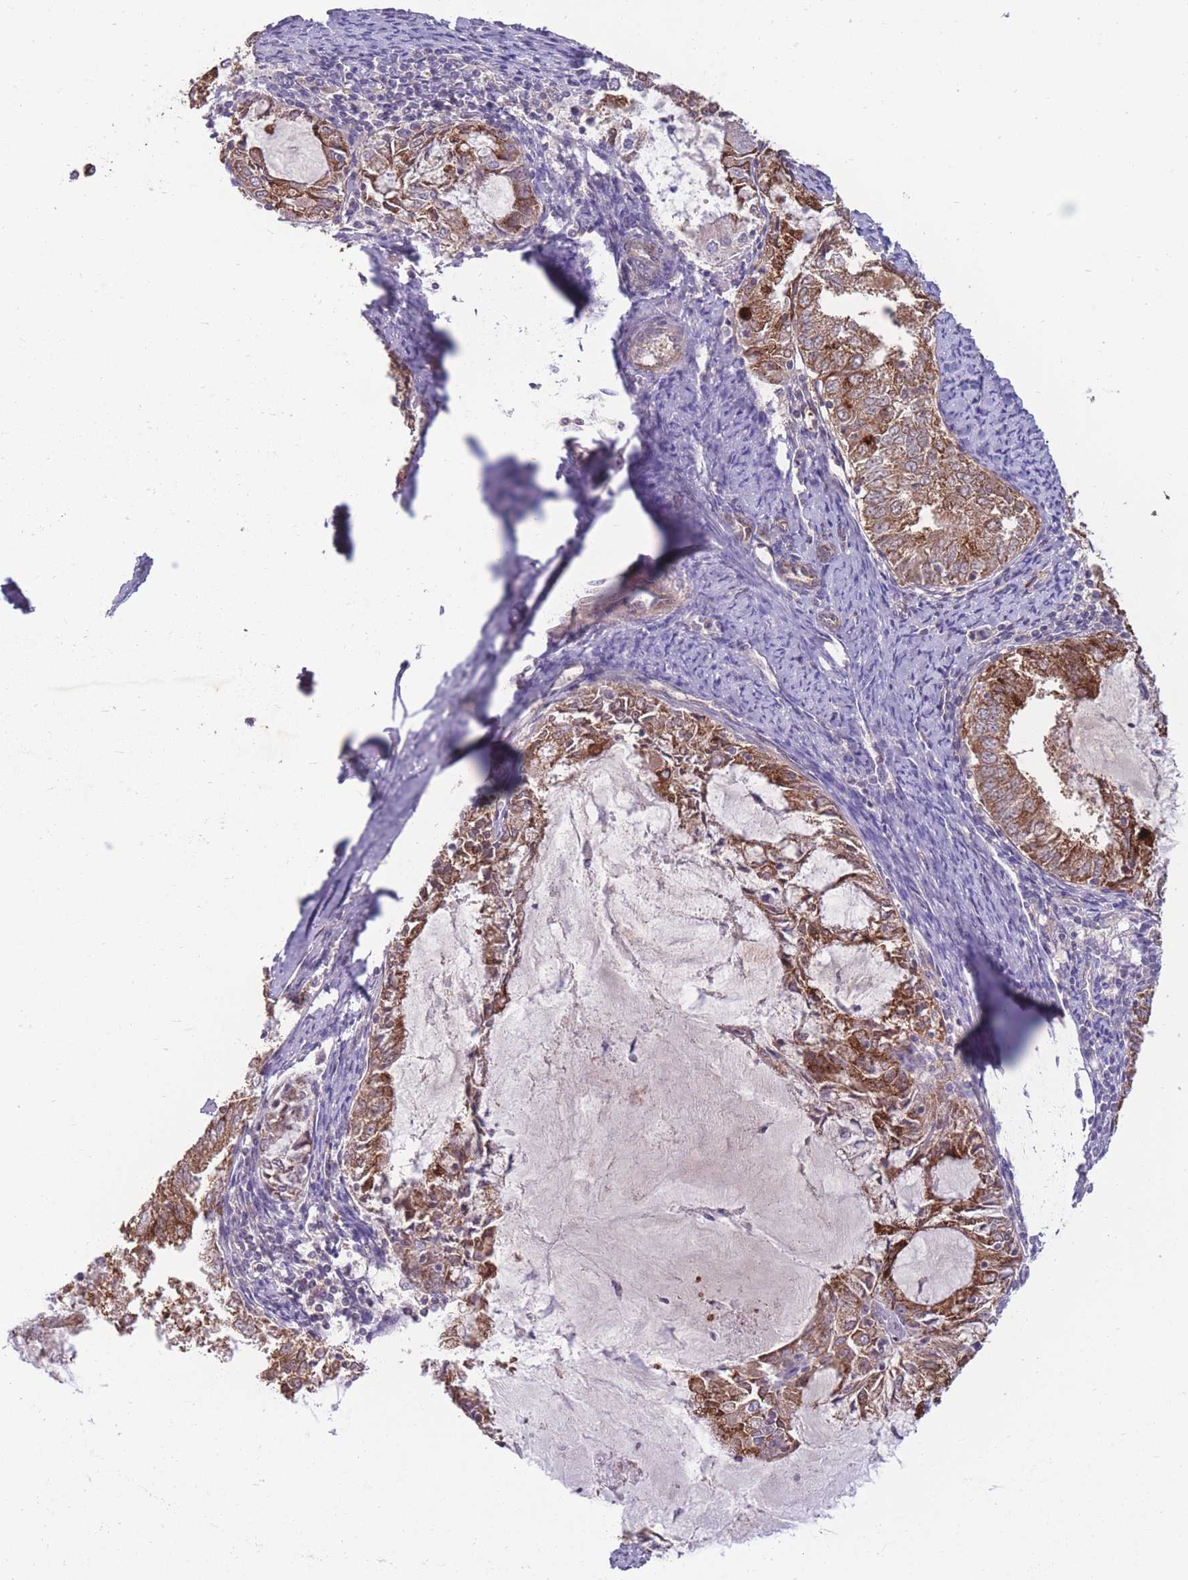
{"staining": {"intensity": "strong", "quantity": ">75%", "location": "cytoplasmic/membranous"}, "tissue": "endometrial cancer", "cell_type": "Tumor cells", "image_type": "cancer", "snomed": [{"axis": "morphology", "description": "Adenocarcinoma, NOS"}, {"axis": "topography", "description": "Endometrium"}], "caption": "Immunohistochemistry (IHC) (DAB (3,3'-diaminobenzidine)) staining of human endometrial adenocarcinoma displays strong cytoplasmic/membranous protein staining in about >75% of tumor cells. (Stains: DAB in brown, nuclei in blue, Microscopy: brightfield microscopy at high magnification).", "gene": "RGS11", "patient": {"sex": "female", "age": 57}}